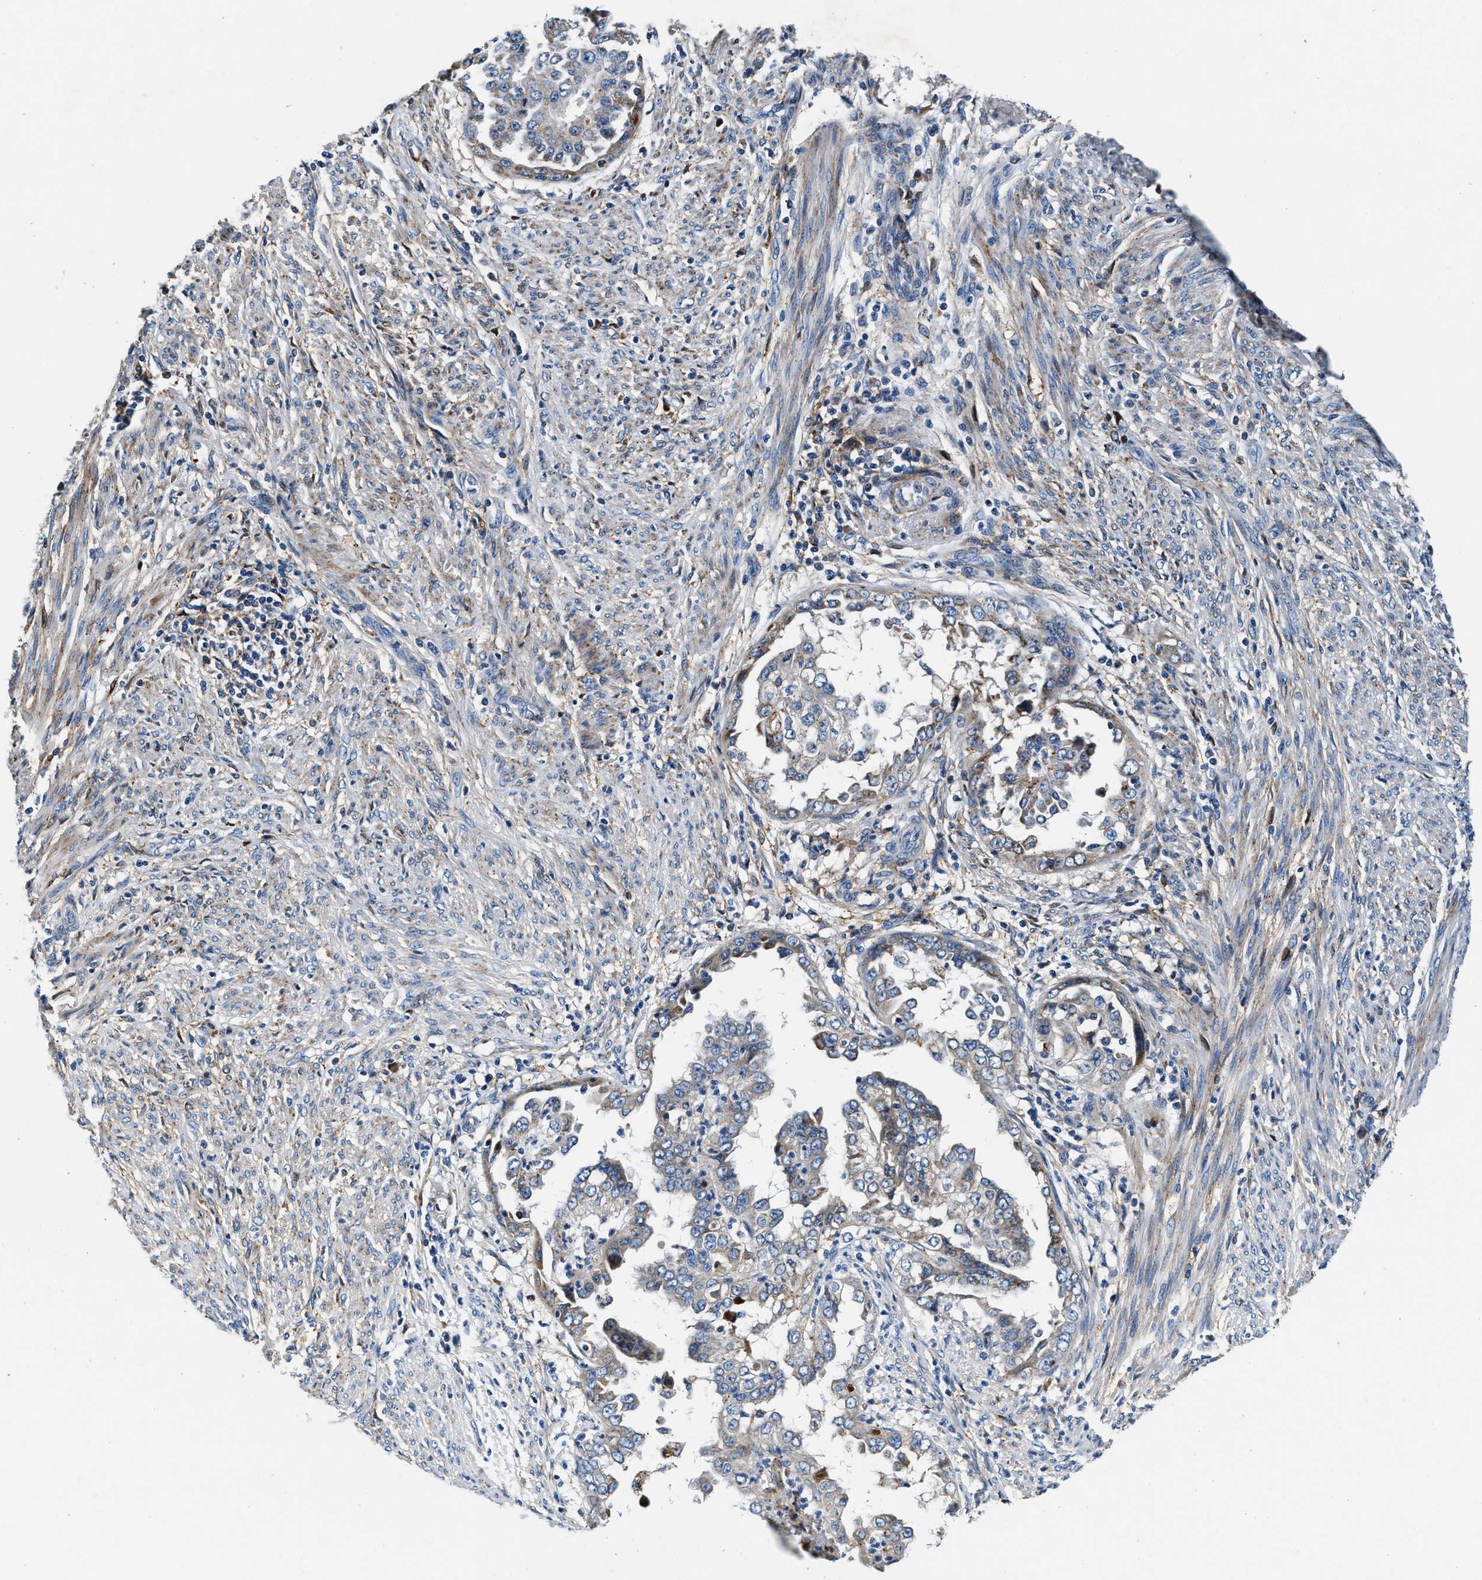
{"staining": {"intensity": "weak", "quantity": ">75%", "location": "cytoplasmic/membranous"}, "tissue": "endometrial cancer", "cell_type": "Tumor cells", "image_type": "cancer", "snomed": [{"axis": "morphology", "description": "Adenocarcinoma, NOS"}, {"axis": "topography", "description": "Endometrium"}], "caption": "Protein staining demonstrates weak cytoplasmic/membranous positivity in approximately >75% of tumor cells in endometrial cancer (adenocarcinoma).", "gene": "SLFN11", "patient": {"sex": "female", "age": 85}}